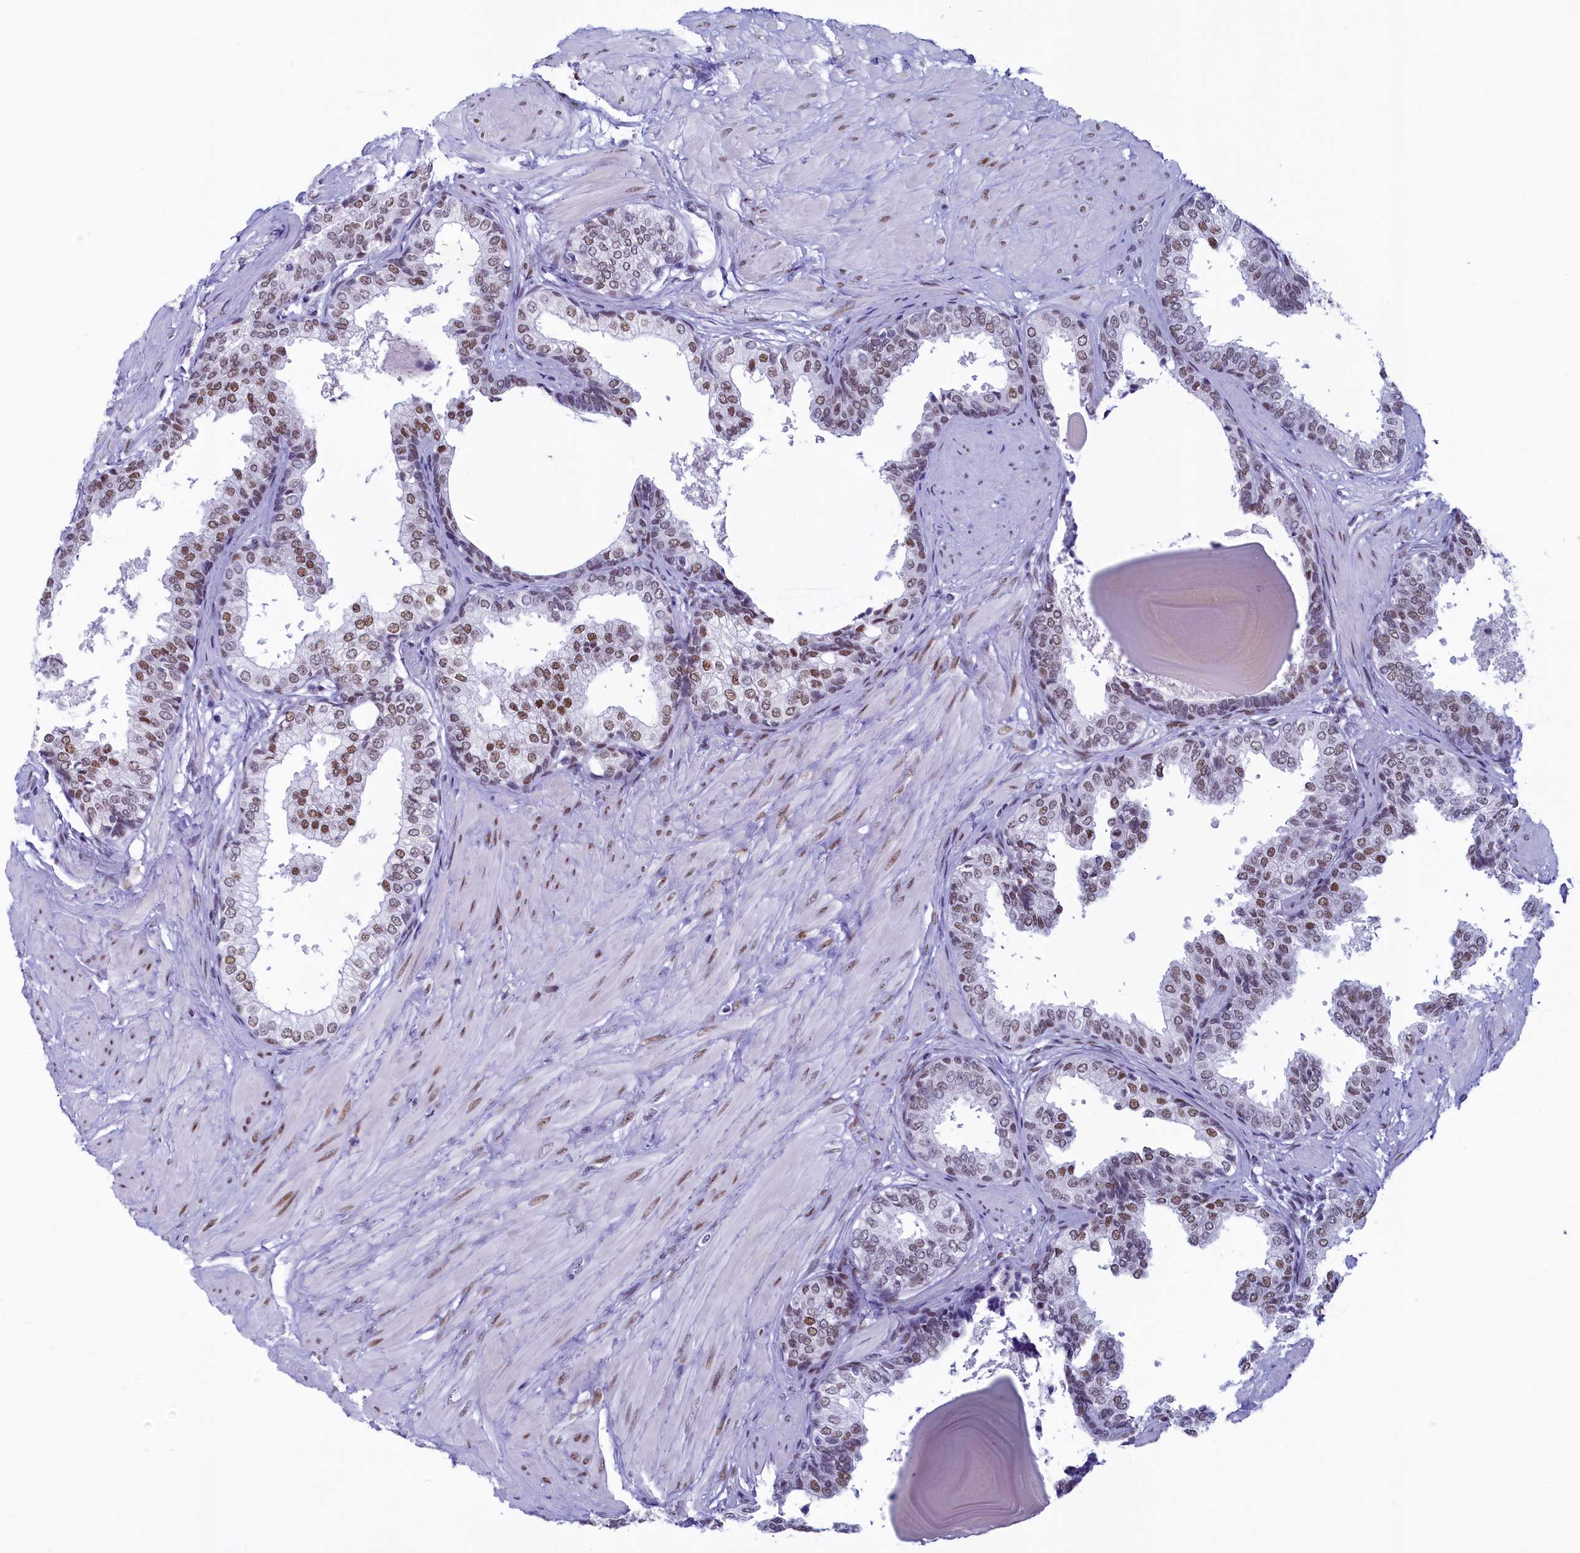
{"staining": {"intensity": "moderate", "quantity": "25%-75%", "location": "nuclear"}, "tissue": "prostate", "cell_type": "Glandular cells", "image_type": "normal", "snomed": [{"axis": "morphology", "description": "Normal tissue, NOS"}, {"axis": "topography", "description": "Prostate"}], "caption": "Approximately 25%-75% of glandular cells in benign prostate reveal moderate nuclear protein expression as visualized by brown immunohistochemical staining.", "gene": "SUGP2", "patient": {"sex": "male", "age": 48}}